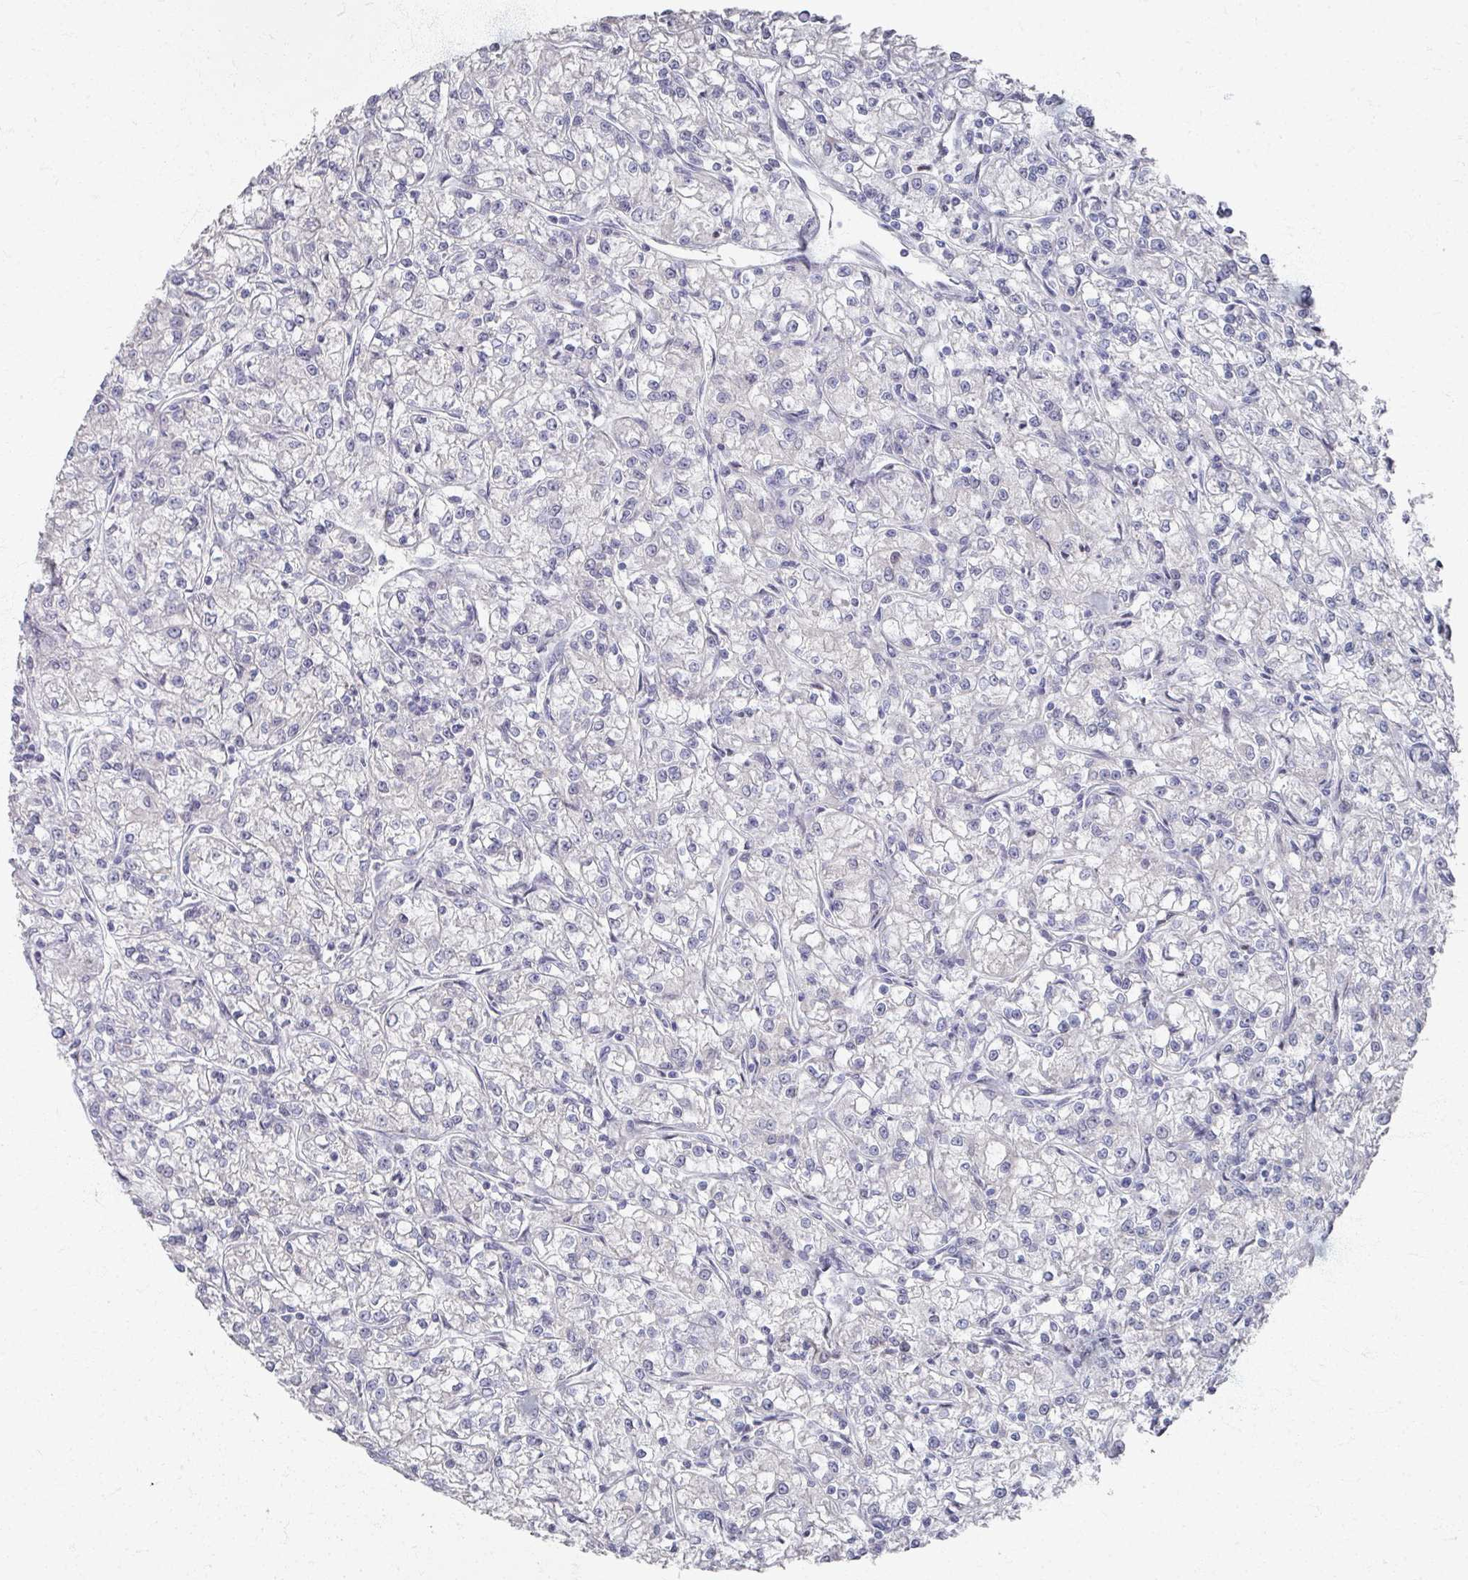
{"staining": {"intensity": "negative", "quantity": "none", "location": "none"}, "tissue": "renal cancer", "cell_type": "Tumor cells", "image_type": "cancer", "snomed": [{"axis": "morphology", "description": "Adenocarcinoma, NOS"}, {"axis": "topography", "description": "Kidney"}], "caption": "This is an immunohistochemistry (IHC) photomicrograph of human renal cancer. There is no expression in tumor cells.", "gene": "TTYH3", "patient": {"sex": "female", "age": 59}}